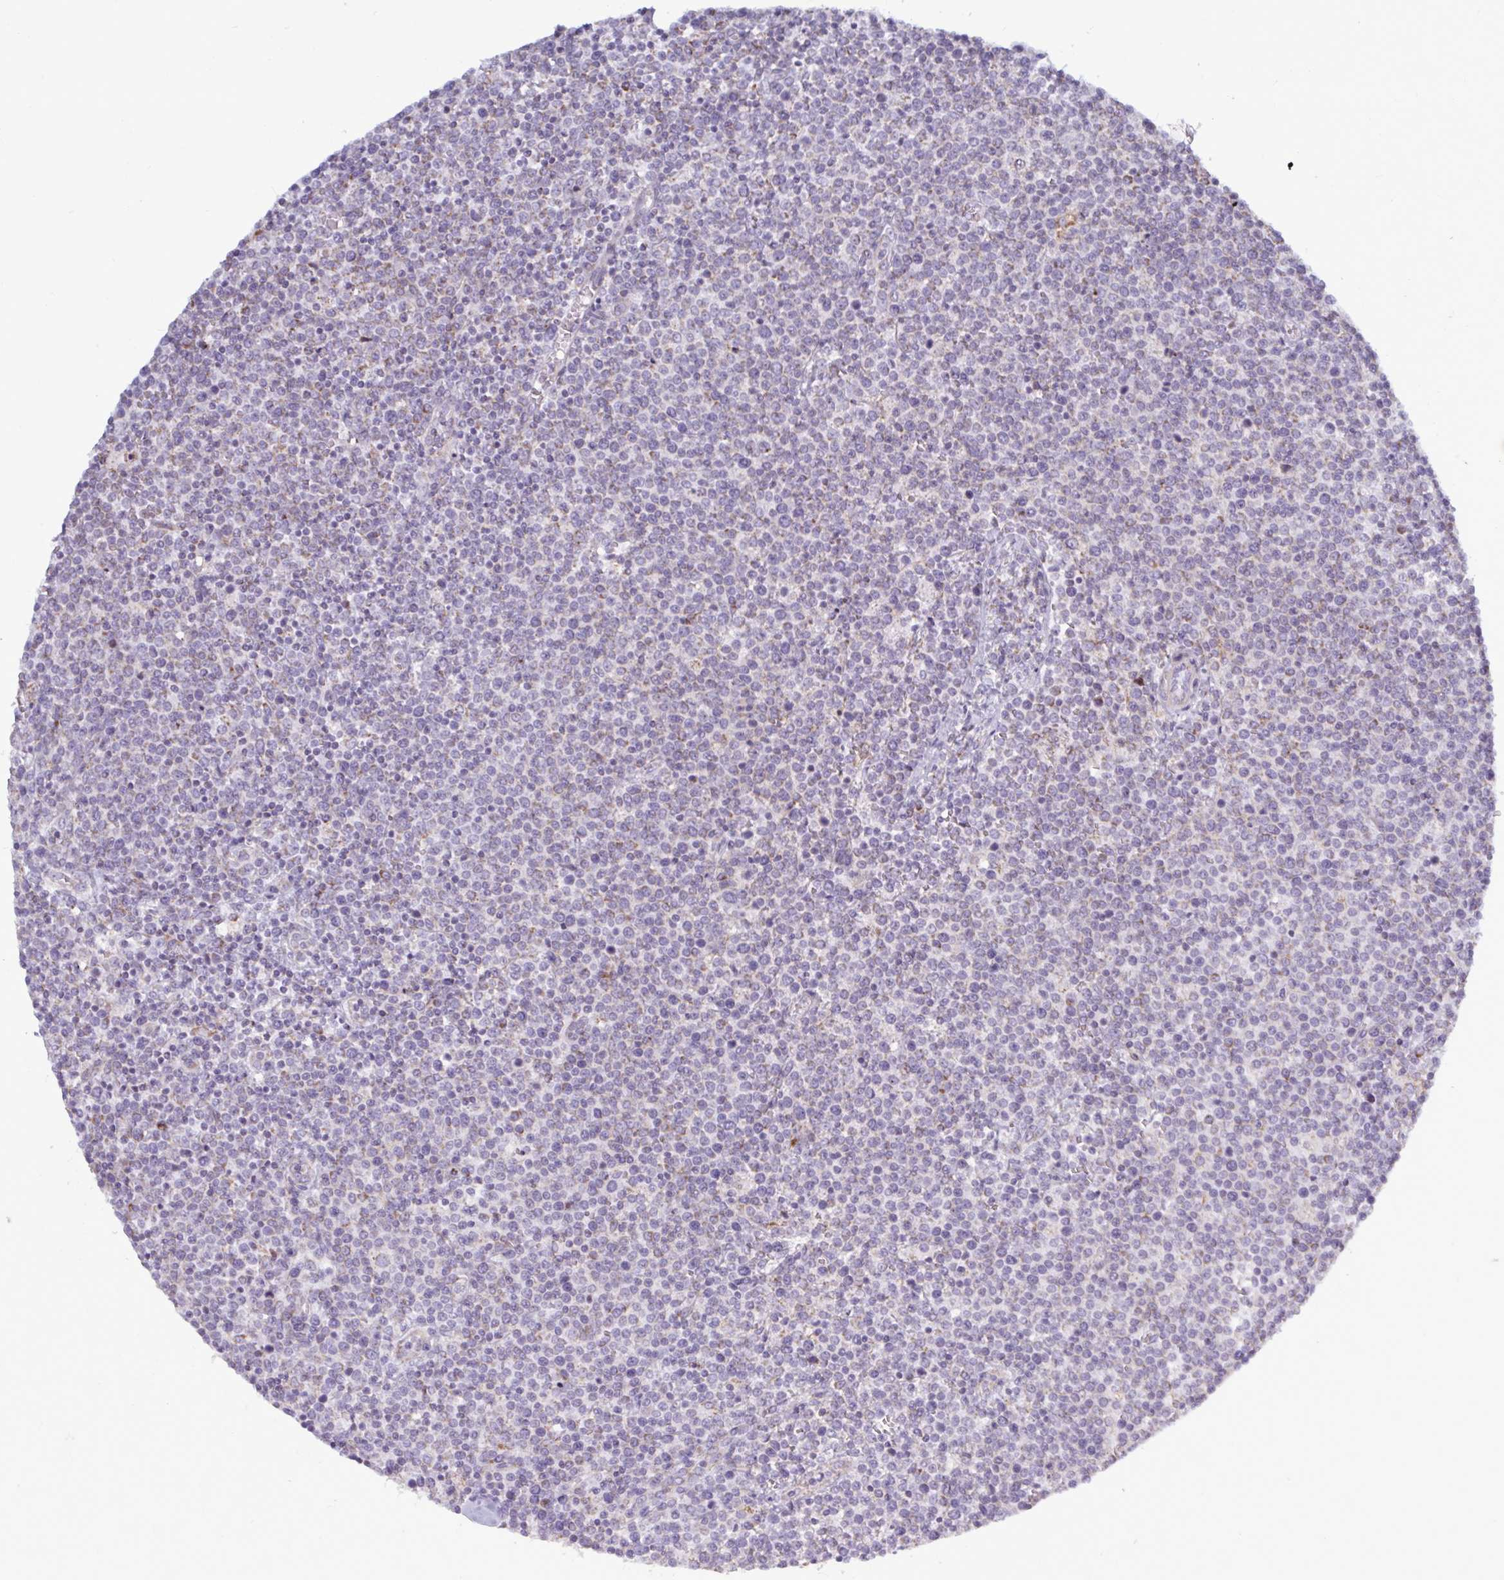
{"staining": {"intensity": "negative", "quantity": "none", "location": "none"}, "tissue": "lymphoma", "cell_type": "Tumor cells", "image_type": "cancer", "snomed": [{"axis": "morphology", "description": "Malignant lymphoma, non-Hodgkin's type, High grade"}, {"axis": "topography", "description": "Lymph node"}], "caption": "Tumor cells are negative for brown protein staining in high-grade malignant lymphoma, non-Hodgkin's type.", "gene": "ATG9A", "patient": {"sex": "male", "age": 61}}